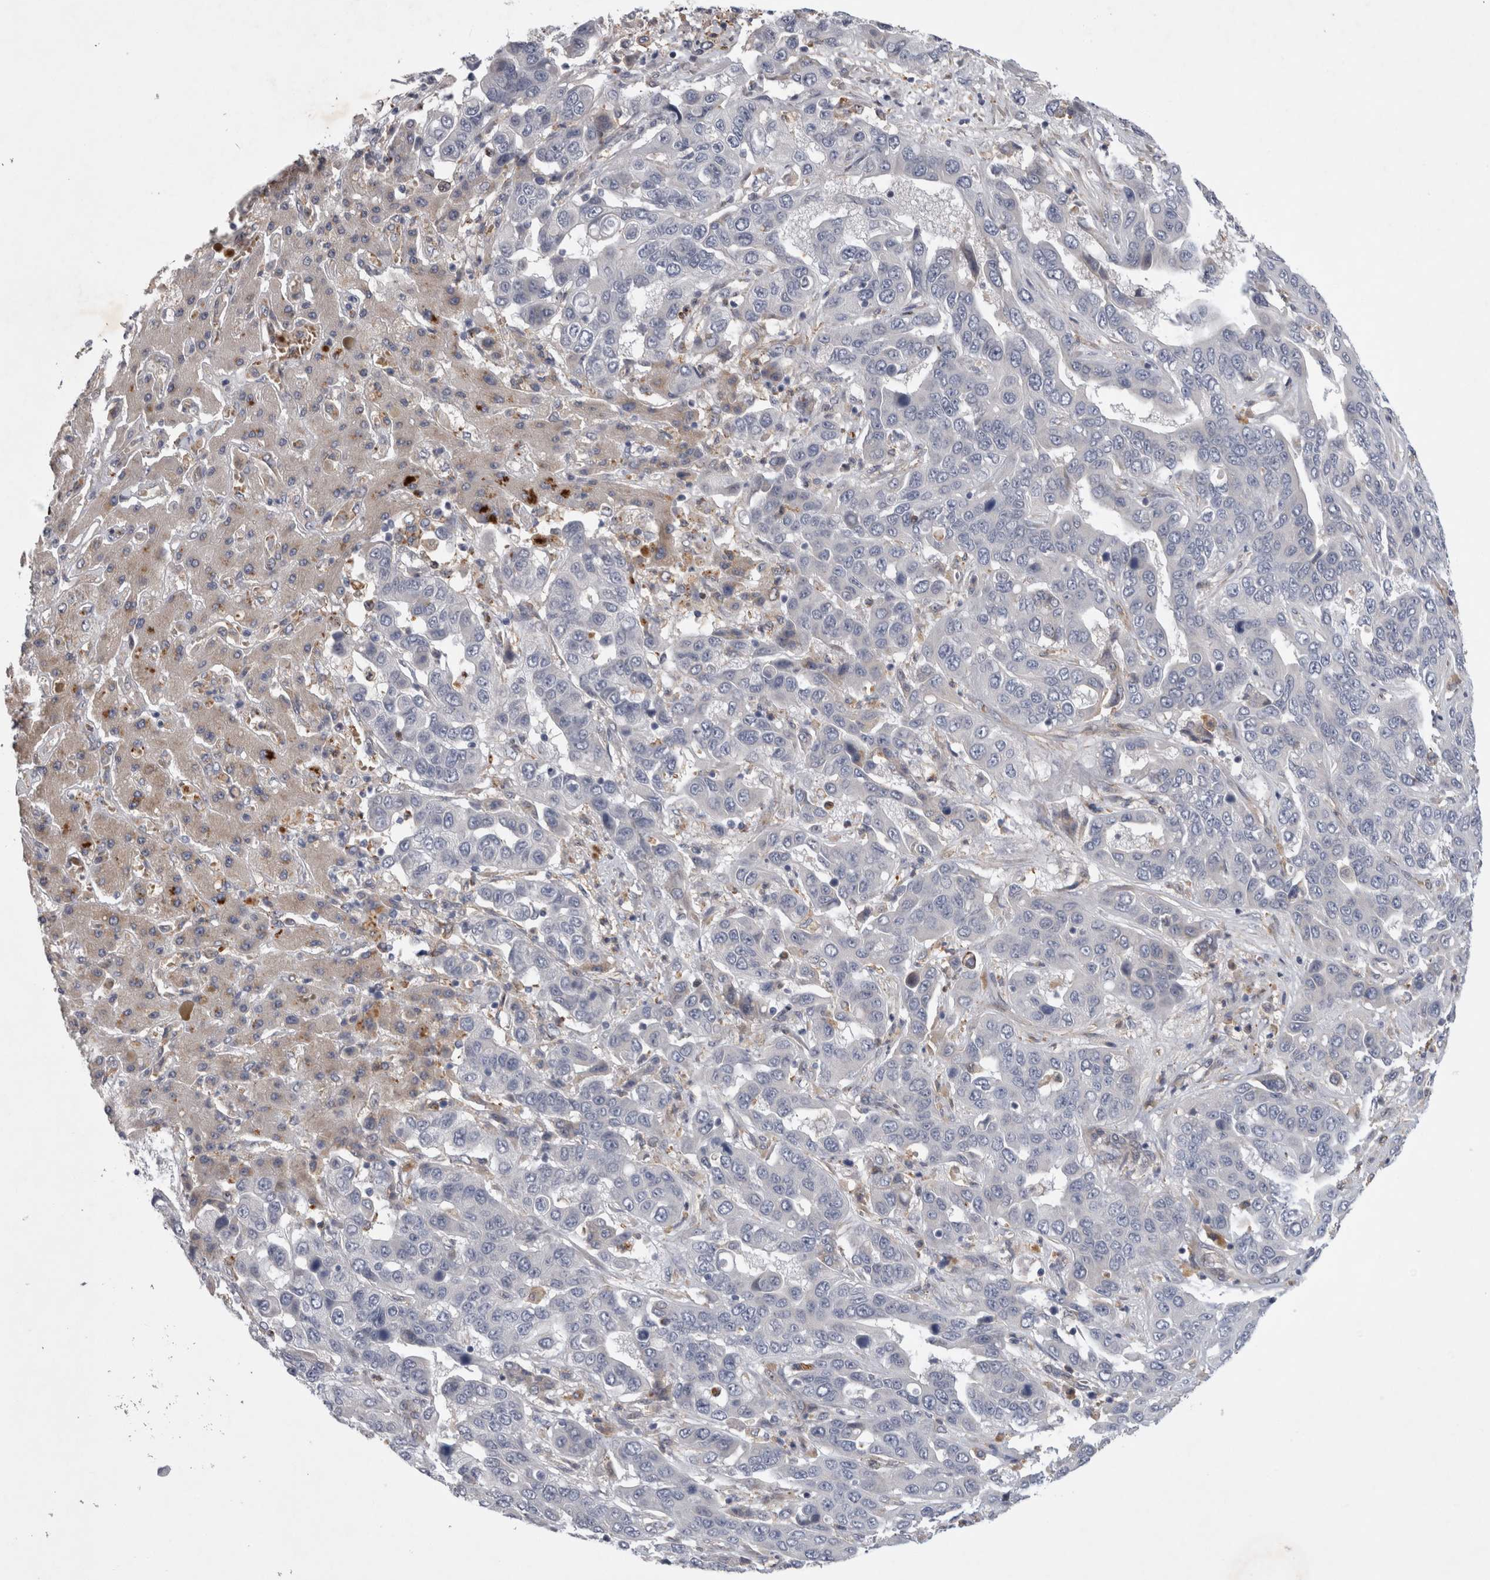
{"staining": {"intensity": "negative", "quantity": "none", "location": "none"}, "tissue": "liver cancer", "cell_type": "Tumor cells", "image_type": "cancer", "snomed": [{"axis": "morphology", "description": "Cholangiocarcinoma"}, {"axis": "topography", "description": "Liver"}], "caption": "An immunohistochemistry micrograph of liver cancer (cholangiocarcinoma) is shown. There is no staining in tumor cells of liver cancer (cholangiocarcinoma).", "gene": "ANKFY1", "patient": {"sex": "female", "age": 52}}